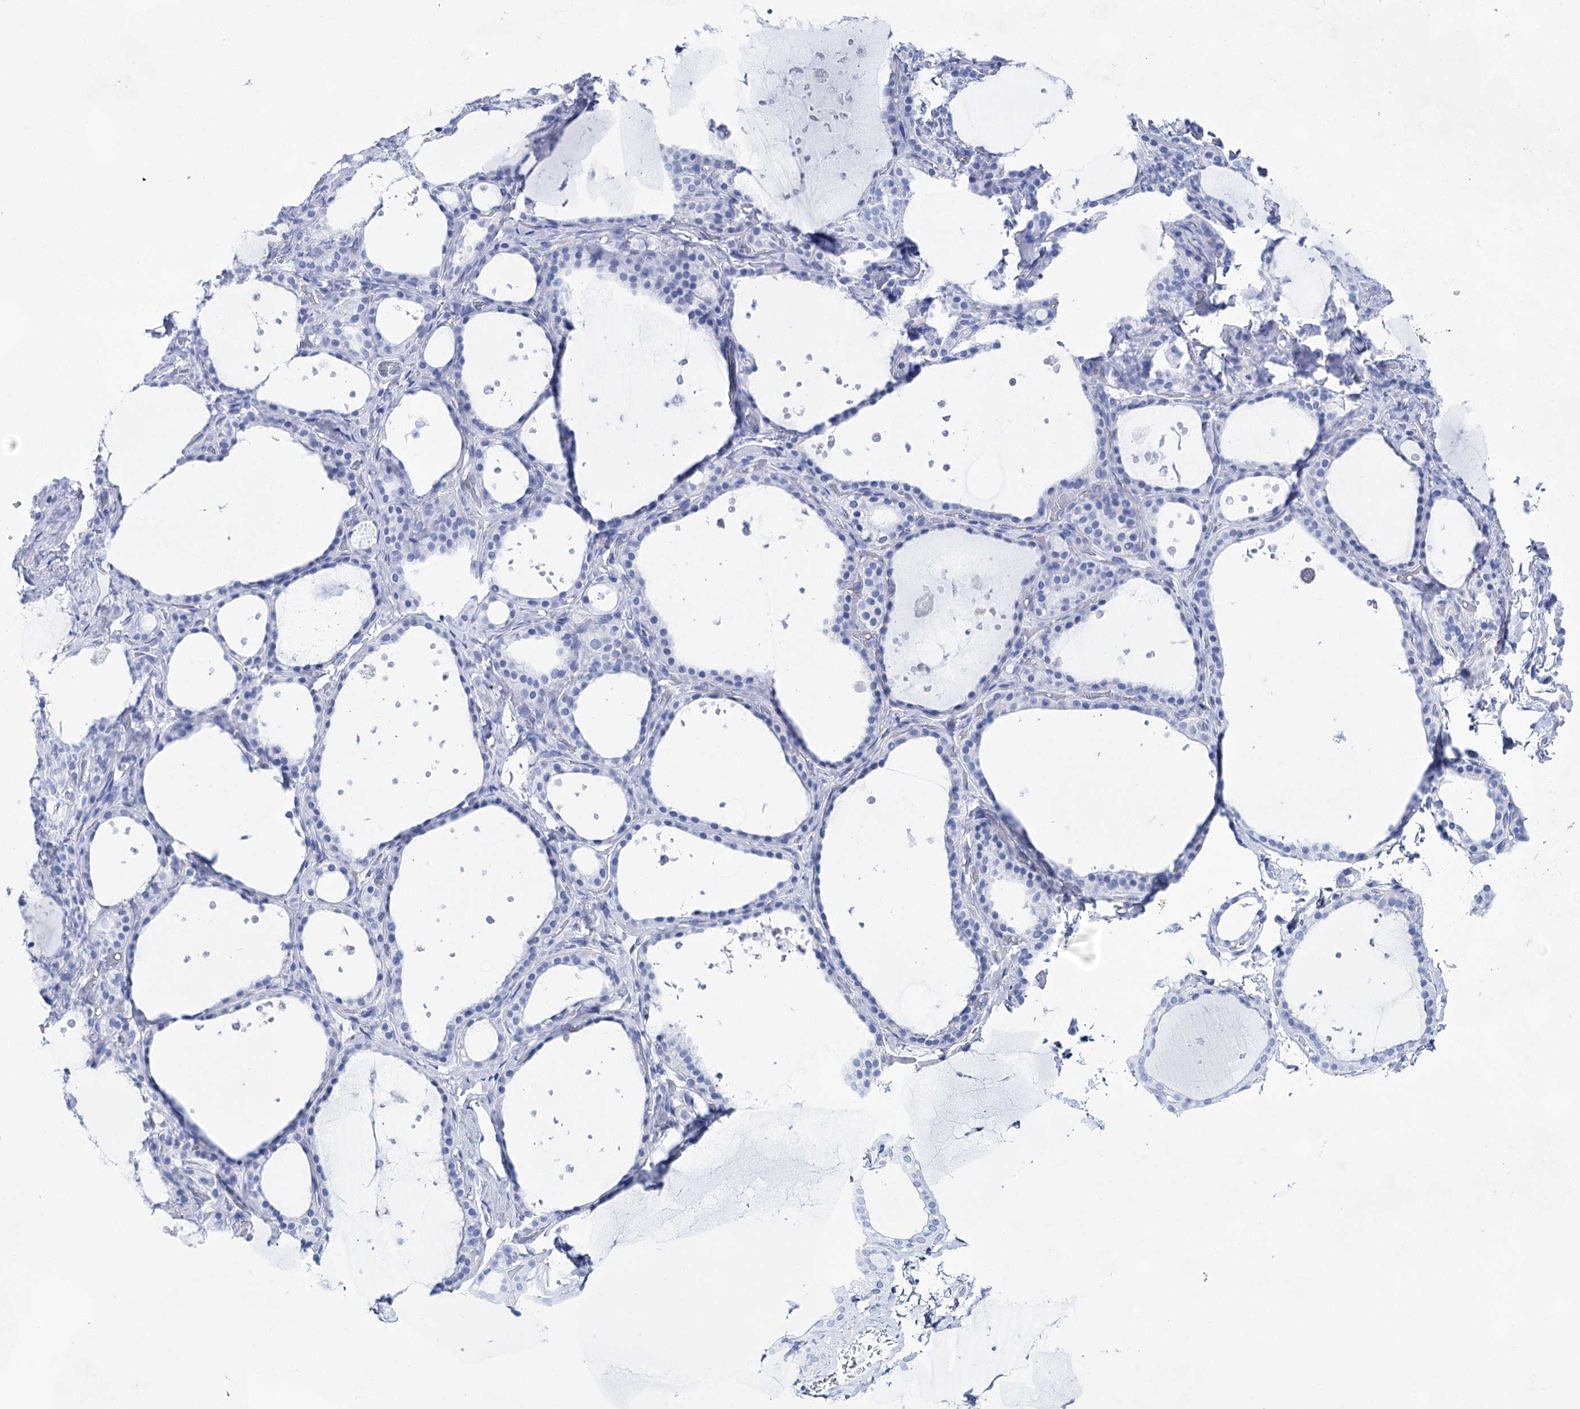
{"staining": {"intensity": "negative", "quantity": "none", "location": "none"}, "tissue": "thyroid gland", "cell_type": "Glandular cells", "image_type": "normal", "snomed": [{"axis": "morphology", "description": "Normal tissue, NOS"}, {"axis": "topography", "description": "Thyroid gland"}], "caption": "This micrograph is of normal thyroid gland stained with immunohistochemistry (IHC) to label a protein in brown with the nuclei are counter-stained blue. There is no expression in glandular cells.", "gene": "LALBA", "patient": {"sex": "female", "age": 44}}